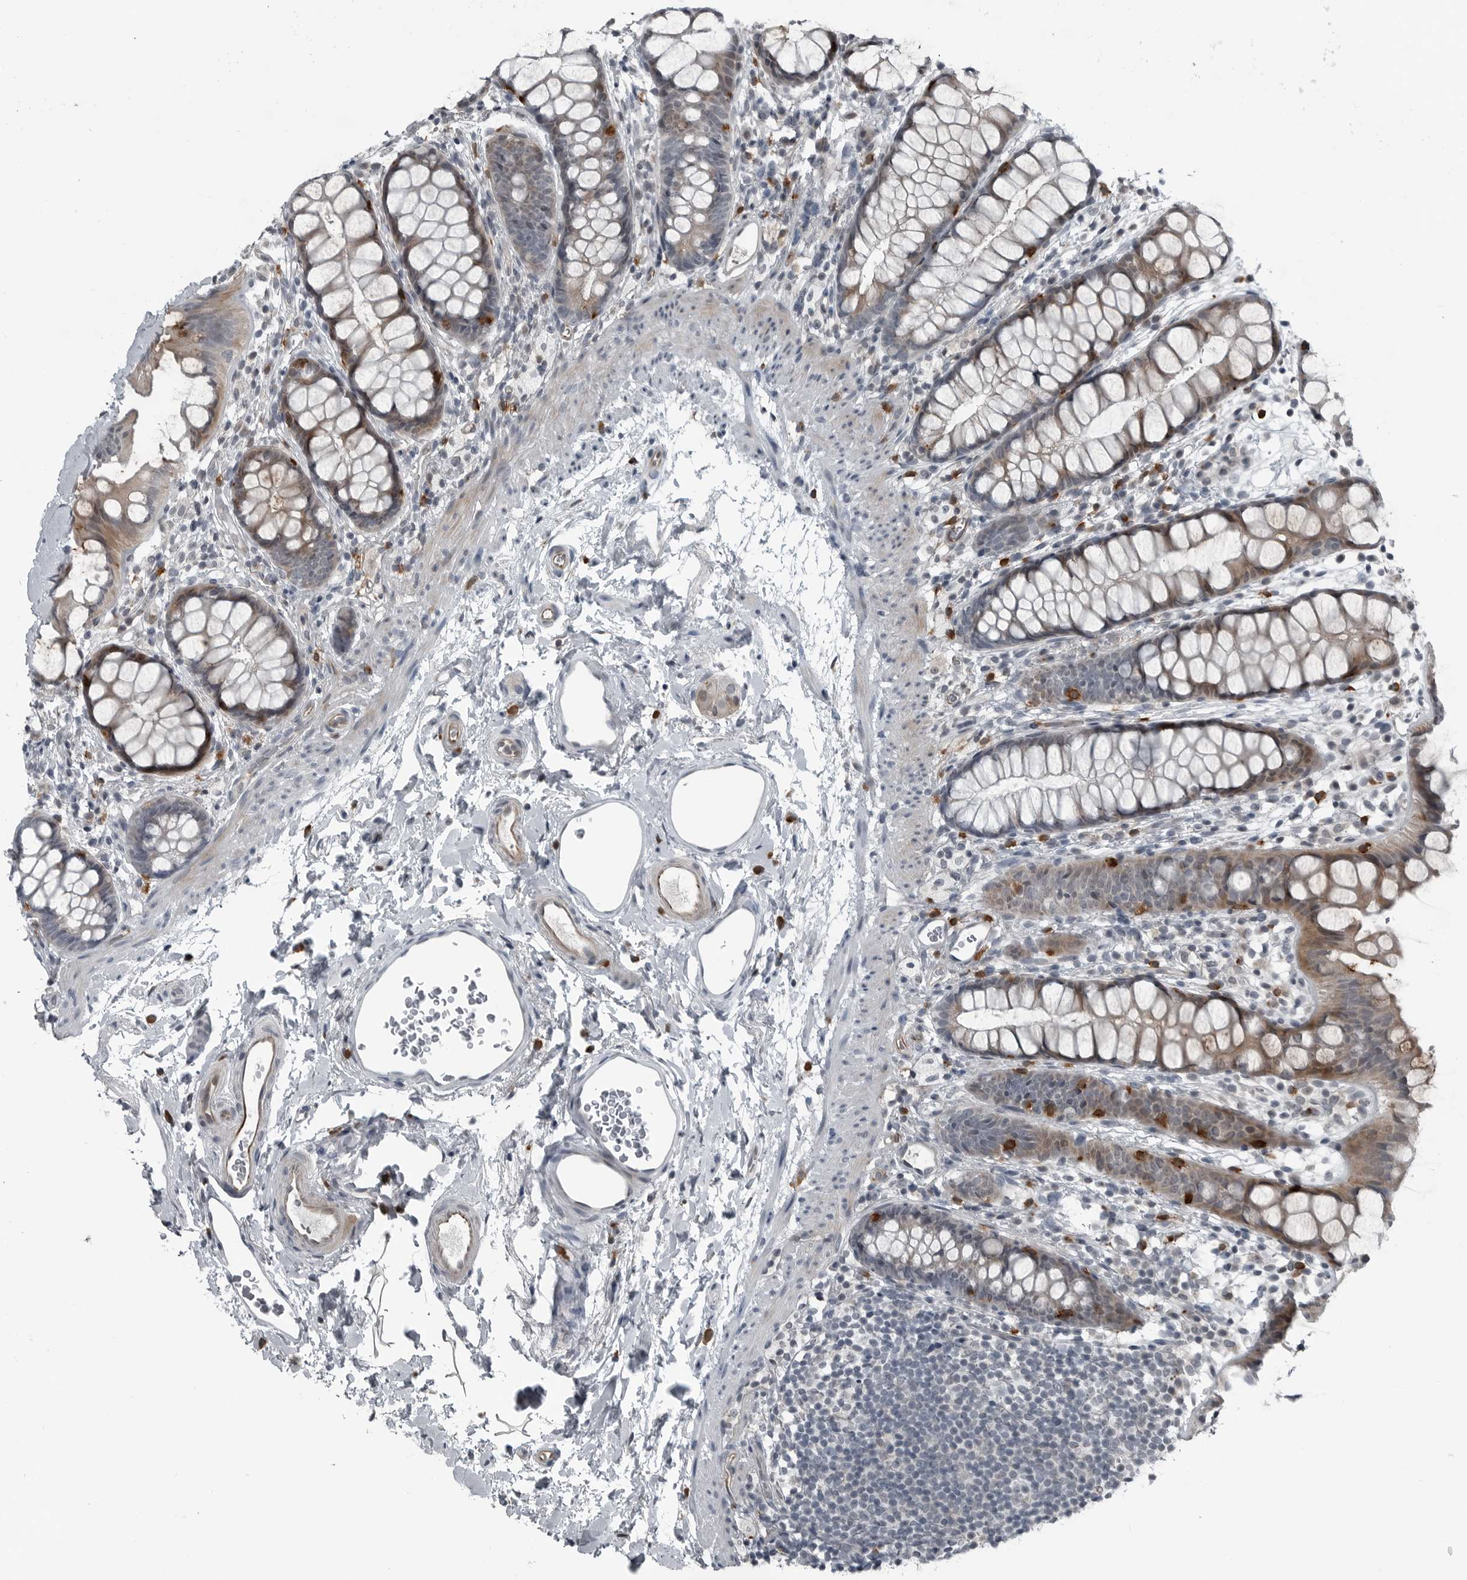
{"staining": {"intensity": "moderate", "quantity": ">75%", "location": "cytoplasmic/membranous"}, "tissue": "rectum", "cell_type": "Glandular cells", "image_type": "normal", "snomed": [{"axis": "morphology", "description": "Normal tissue, NOS"}, {"axis": "topography", "description": "Rectum"}], "caption": "The immunohistochemical stain labels moderate cytoplasmic/membranous expression in glandular cells of unremarkable rectum.", "gene": "GAK", "patient": {"sex": "female", "age": 65}}